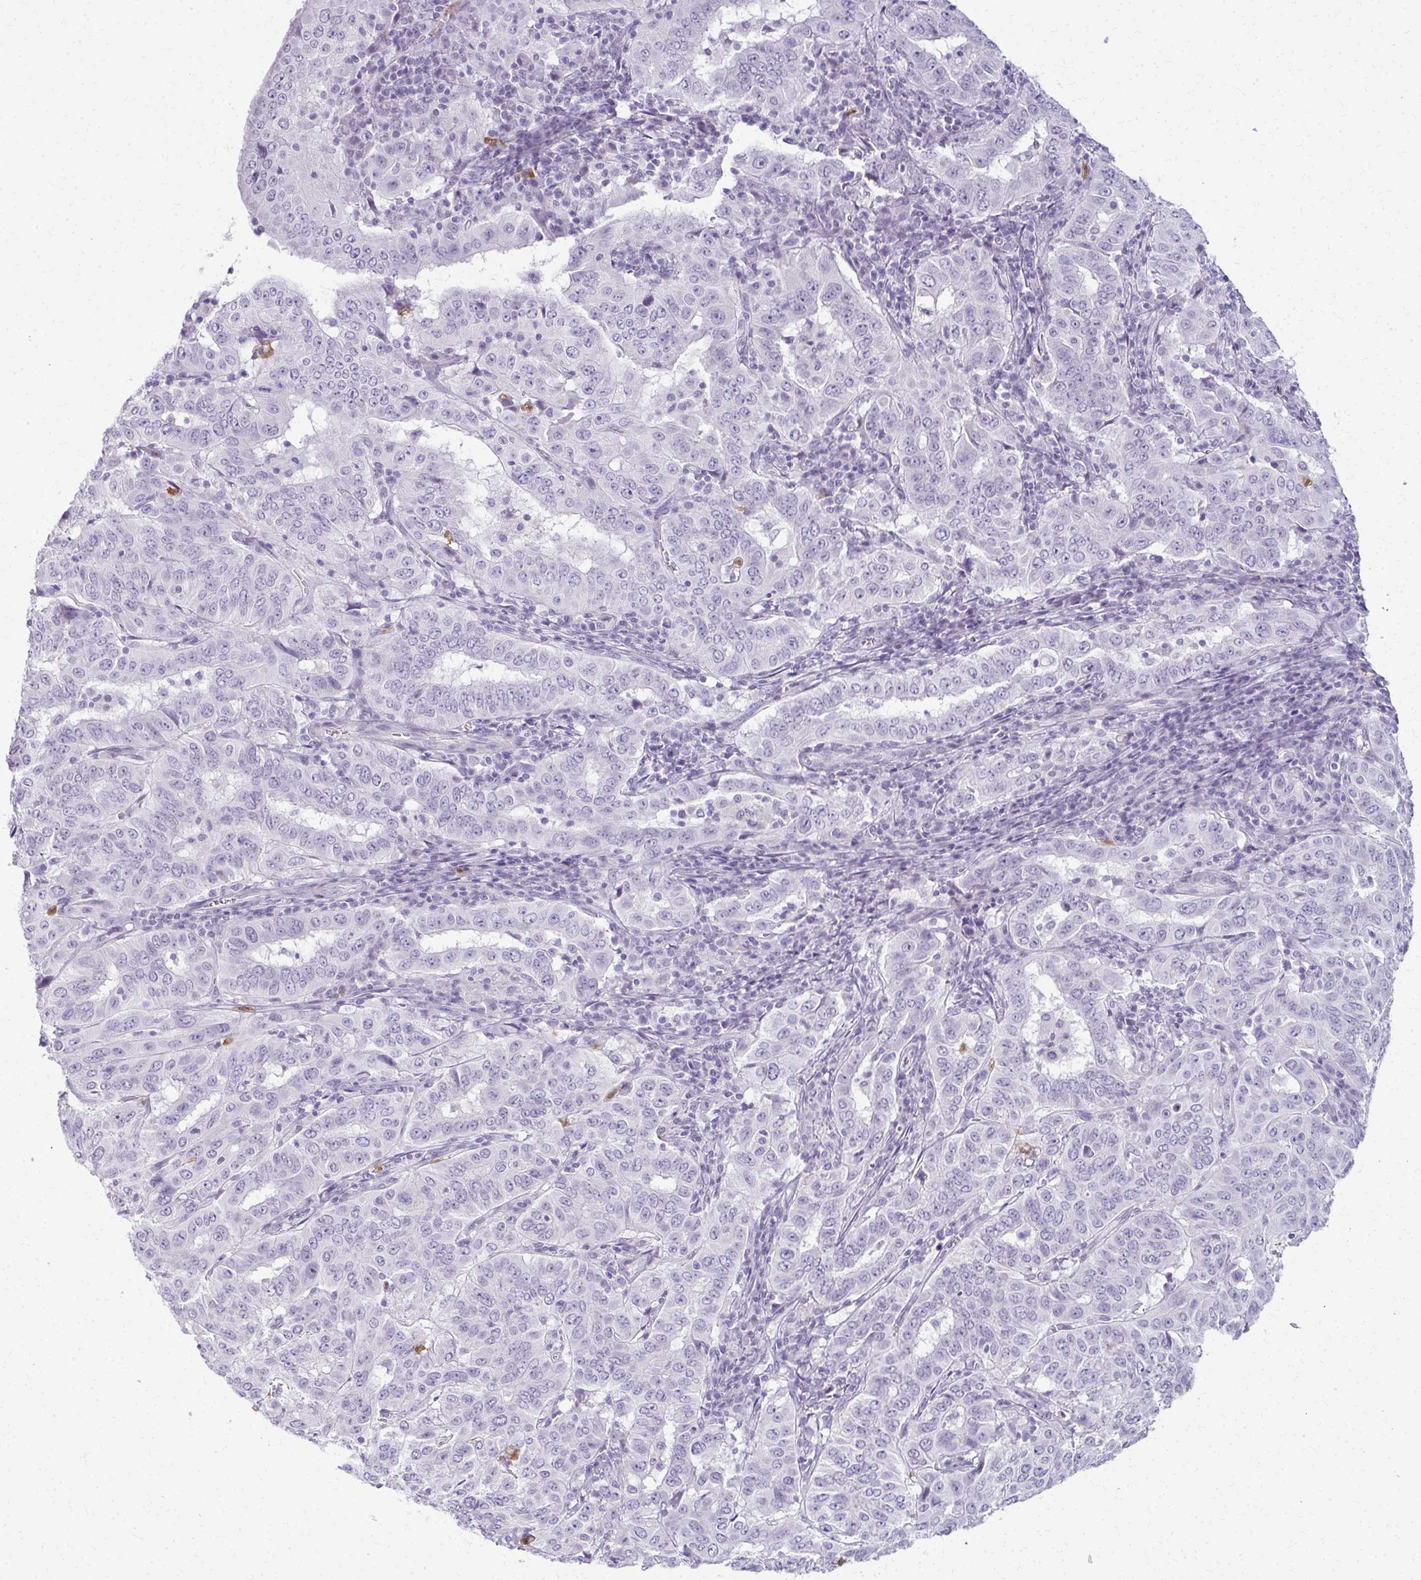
{"staining": {"intensity": "negative", "quantity": "none", "location": "none"}, "tissue": "pancreatic cancer", "cell_type": "Tumor cells", "image_type": "cancer", "snomed": [{"axis": "morphology", "description": "Adenocarcinoma, NOS"}, {"axis": "topography", "description": "Pancreas"}], "caption": "Immunohistochemistry micrograph of human pancreatic adenocarcinoma stained for a protein (brown), which reveals no expression in tumor cells.", "gene": "CA3", "patient": {"sex": "male", "age": 63}}